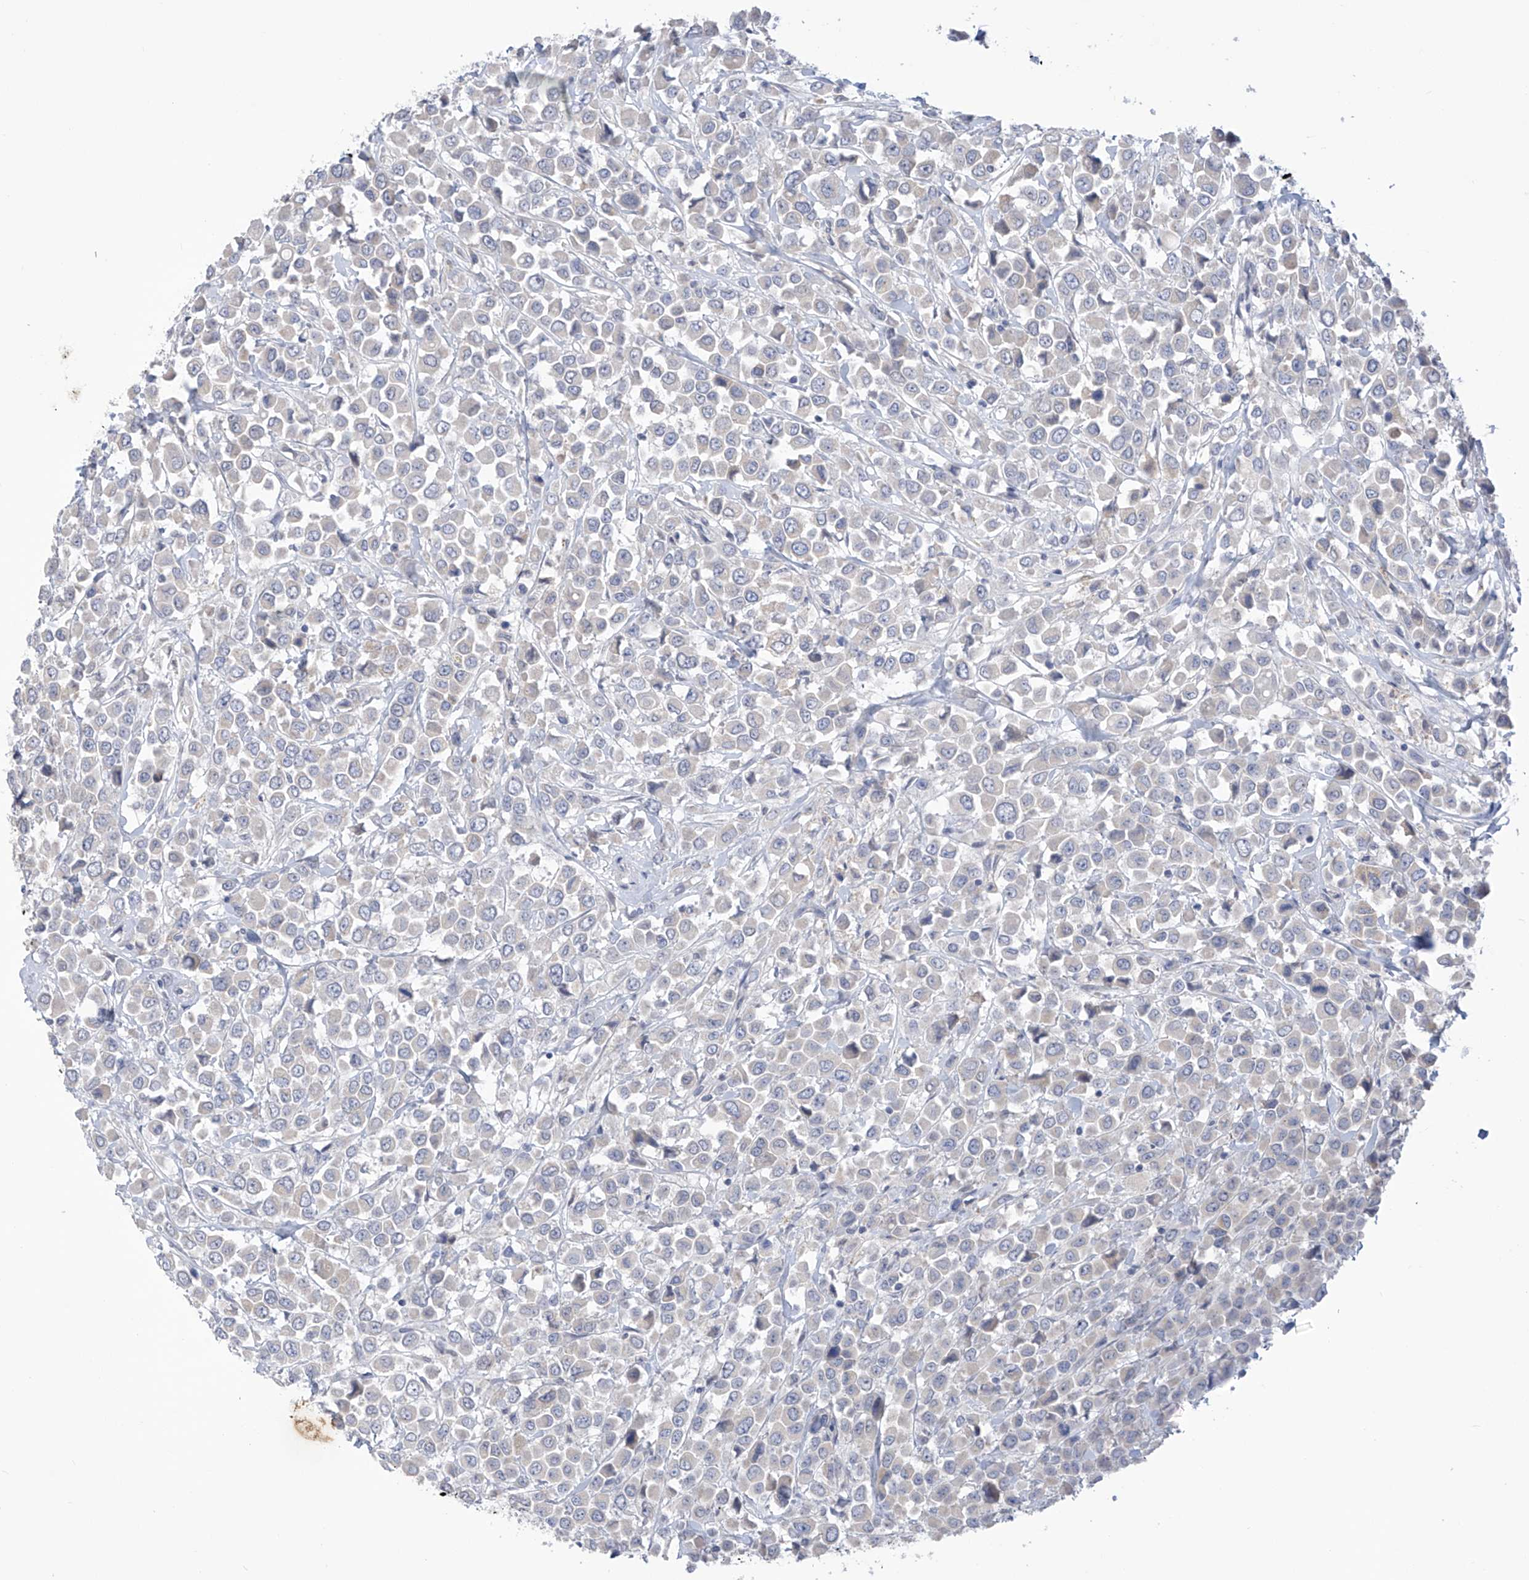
{"staining": {"intensity": "negative", "quantity": "none", "location": "none"}, "tissue": "breast cancer", "cell_type": "Tumor cells", "image_type": "cancer", "snomed": [{"axis": "morphology", "description": "Duct carcinoma"}, {"axis": "topography", "description": "Breast"}], "caption": "DAB immunohistochemical staining of human breast cancer displays no significant expression in tumor cells.", "gene": "IBA57", "patient": {"sex": "female", "age": 61}}